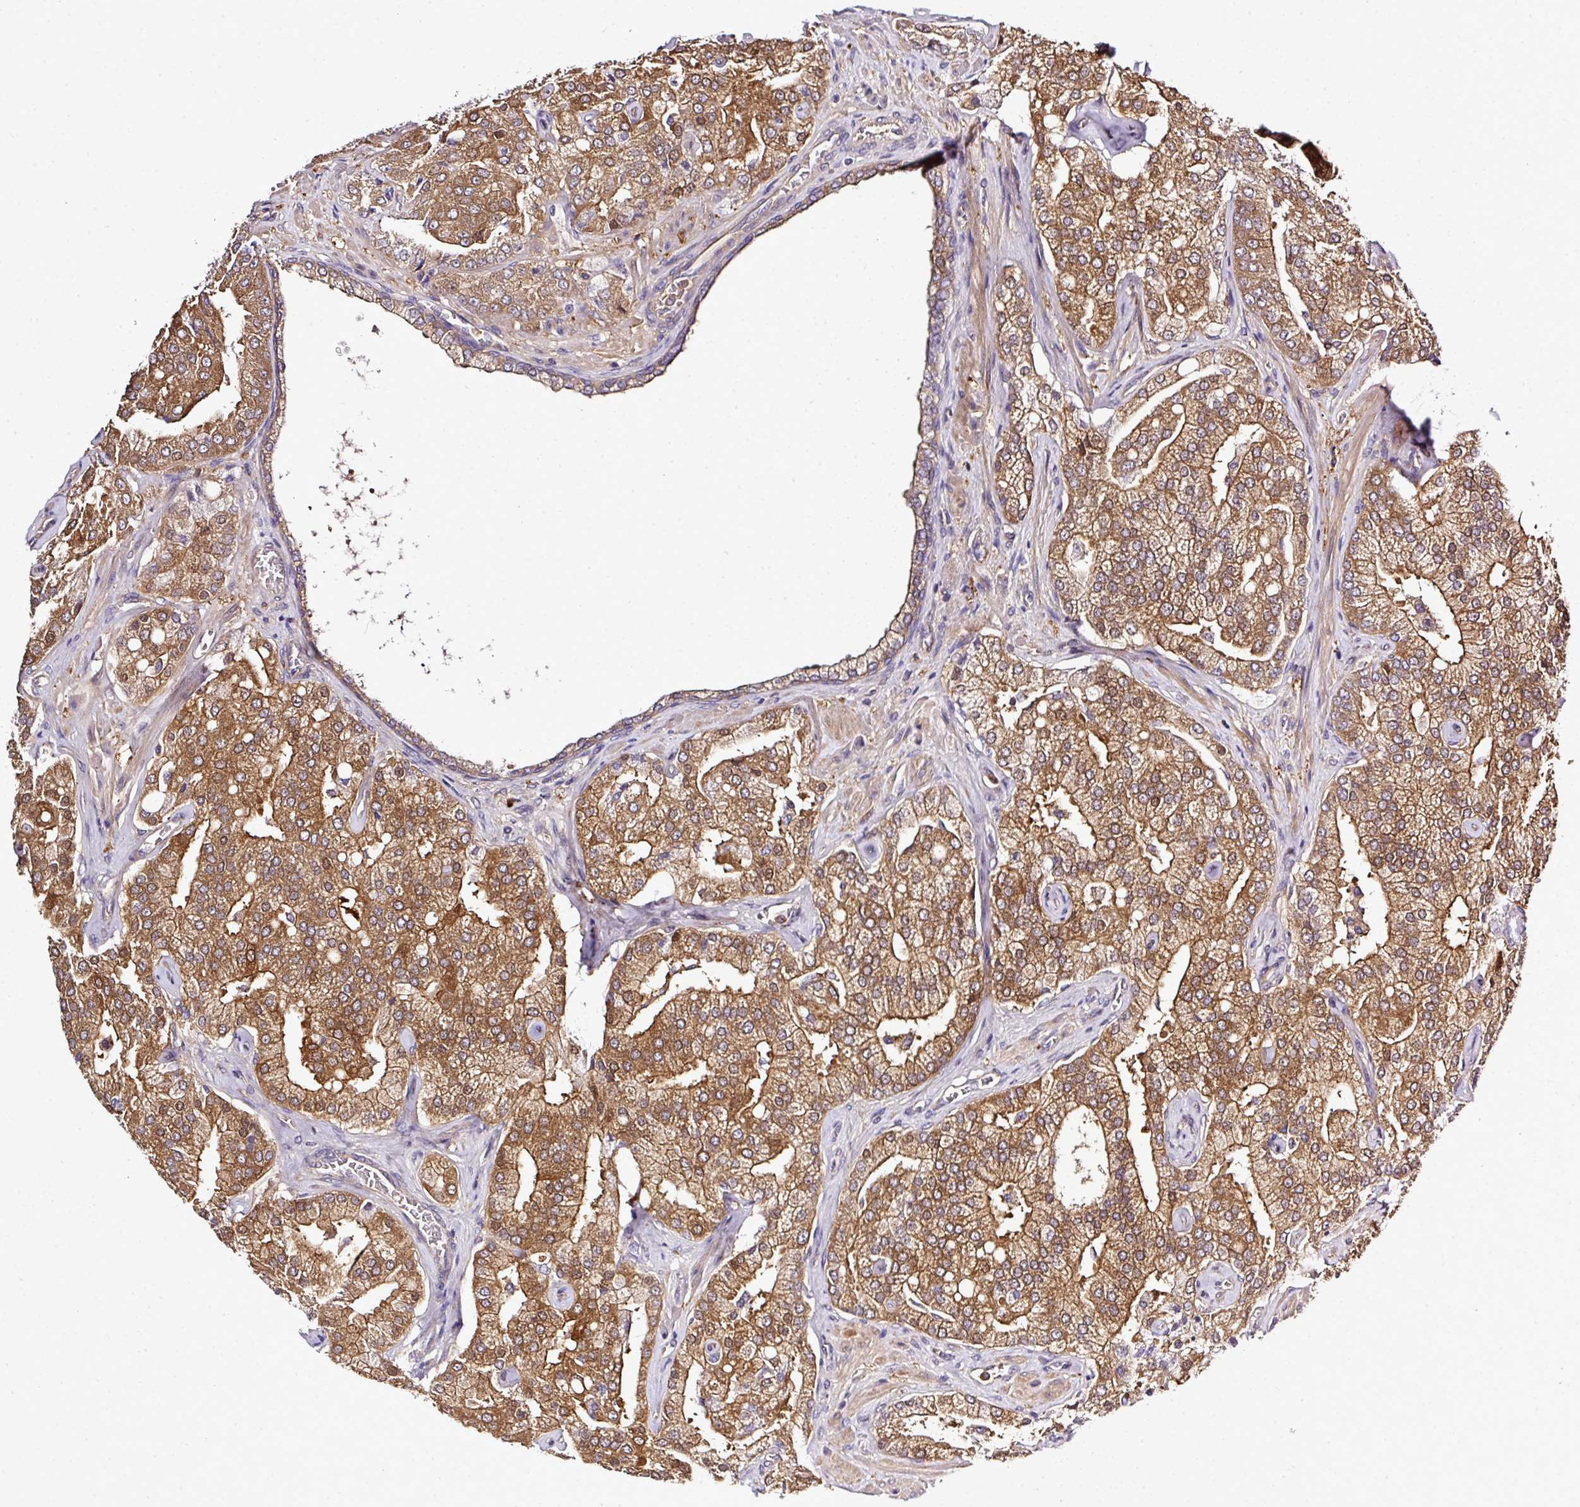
{"staining": {"intensity": "moderate", "quantity": ">75%", "location": "cytoplasmic/membranous"}, "tissue": "prostate cancer", "cell_type": "Tumor cells", "image_type": "cancer", "snomed": [{"axis": "morphology", "description": "Adenocarcinoma, High grade"}, {"axis": "topography", "description": "Prostate"}], "caption": "Human prostate cancer stained for a protein (brown) shows moderate cytoplasmic/membranous positive expression in about >75% of tumor cells.", "gene": "TMEM107", "patient": {"sex": "male", "age": 68}}